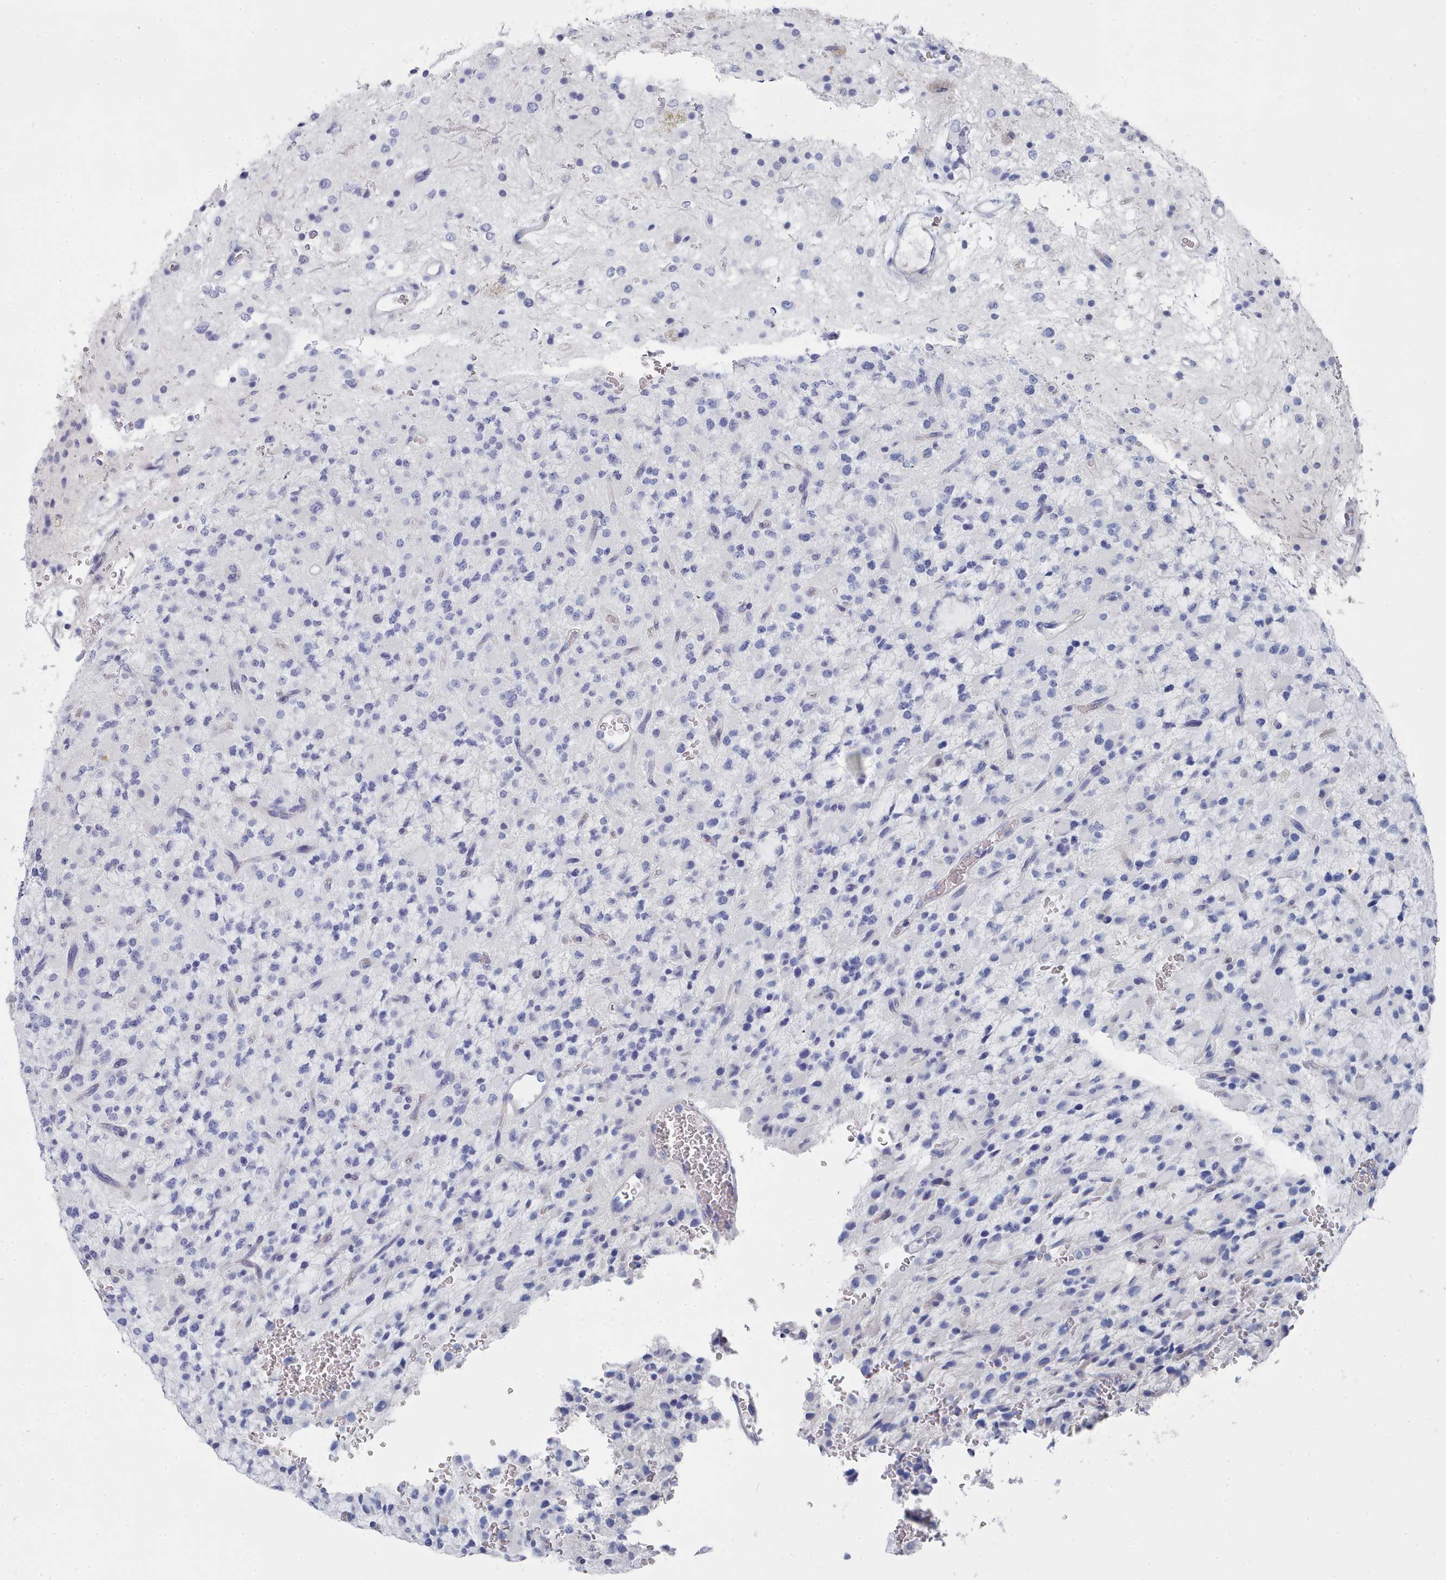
{"staining": {"intensity": "negative", "quantity": "none", "location": "none"}, "tissue": "glioma", "cell_type": "Tumor cells", "image_type": "cancer", "snomed": [{"axis": "morphology", "description": "Glioma, malignant, High grade"}, {"axis": "topography", "description": "Brain"}], "caption": "Protein analysis of glioma demonstrates no significant positivity in tumor cells.", "gene": "PDE4C", "patient": {"sex": "male", "age": 34}}